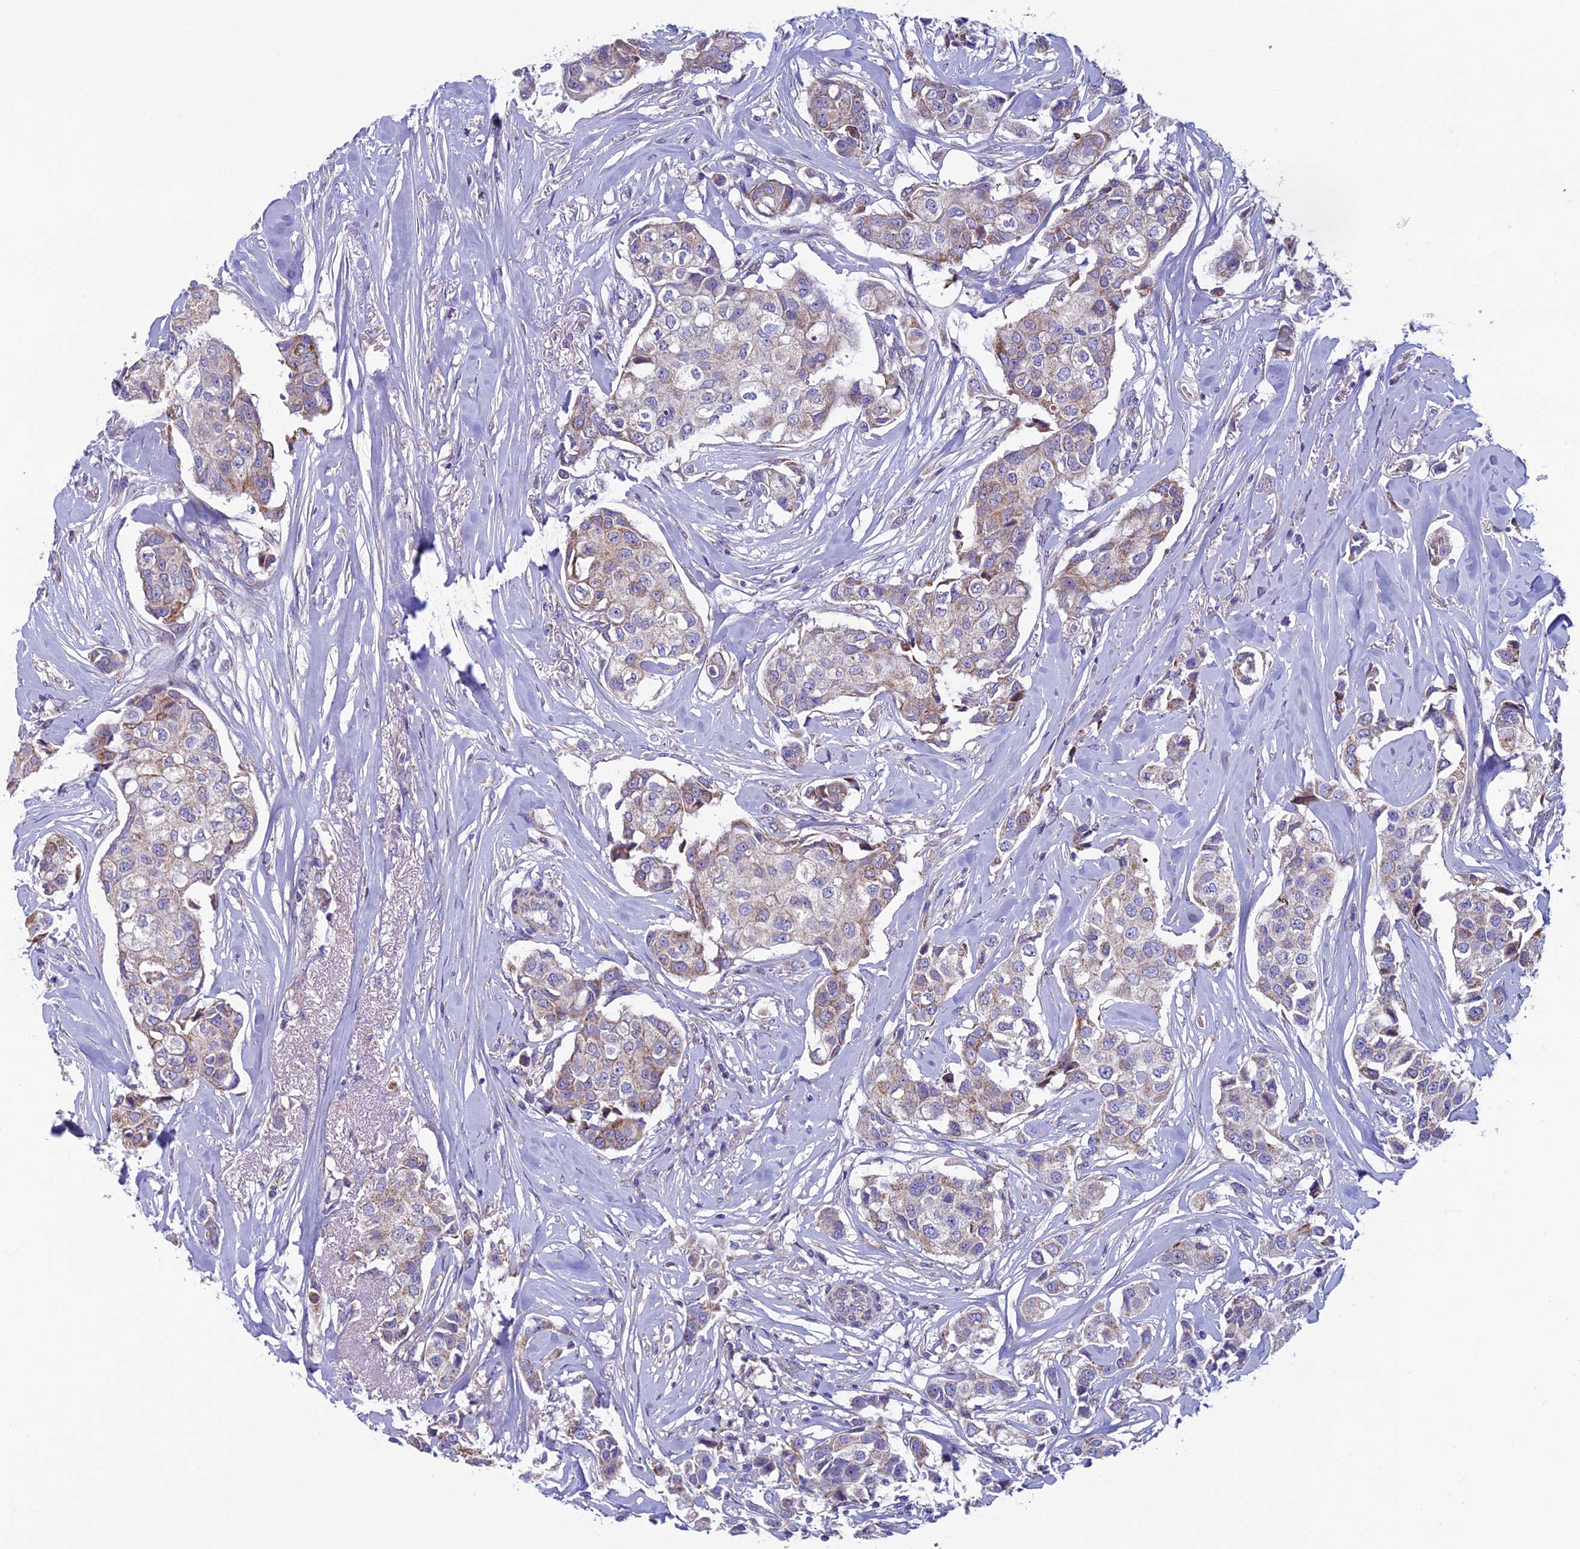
{"staining": {"intensity": "moderate", "quantity": ">75%", "location": "cytoplasmic/membranous"}, "tissue": "breast cancer", "cell_type": "Tumor cells", "image_type": "cancer", "snomed": [{"axis": "morphology", "description": "Duct carcinoma"}, {"axis": "topography", "description": "Breast"}], "caption": "A photomicrograph of infiltrating ductal carcinoma (breast) stained for a protein displays moderate cytoplasmic/membranous brown staining in tumor cells. (Stains: DAB in brown, nuclei in blue, Microscopy: brightfield microscopy at high magnification).", "gene": "MFSD12", "patient": {"sex": "female", "age": 80}}